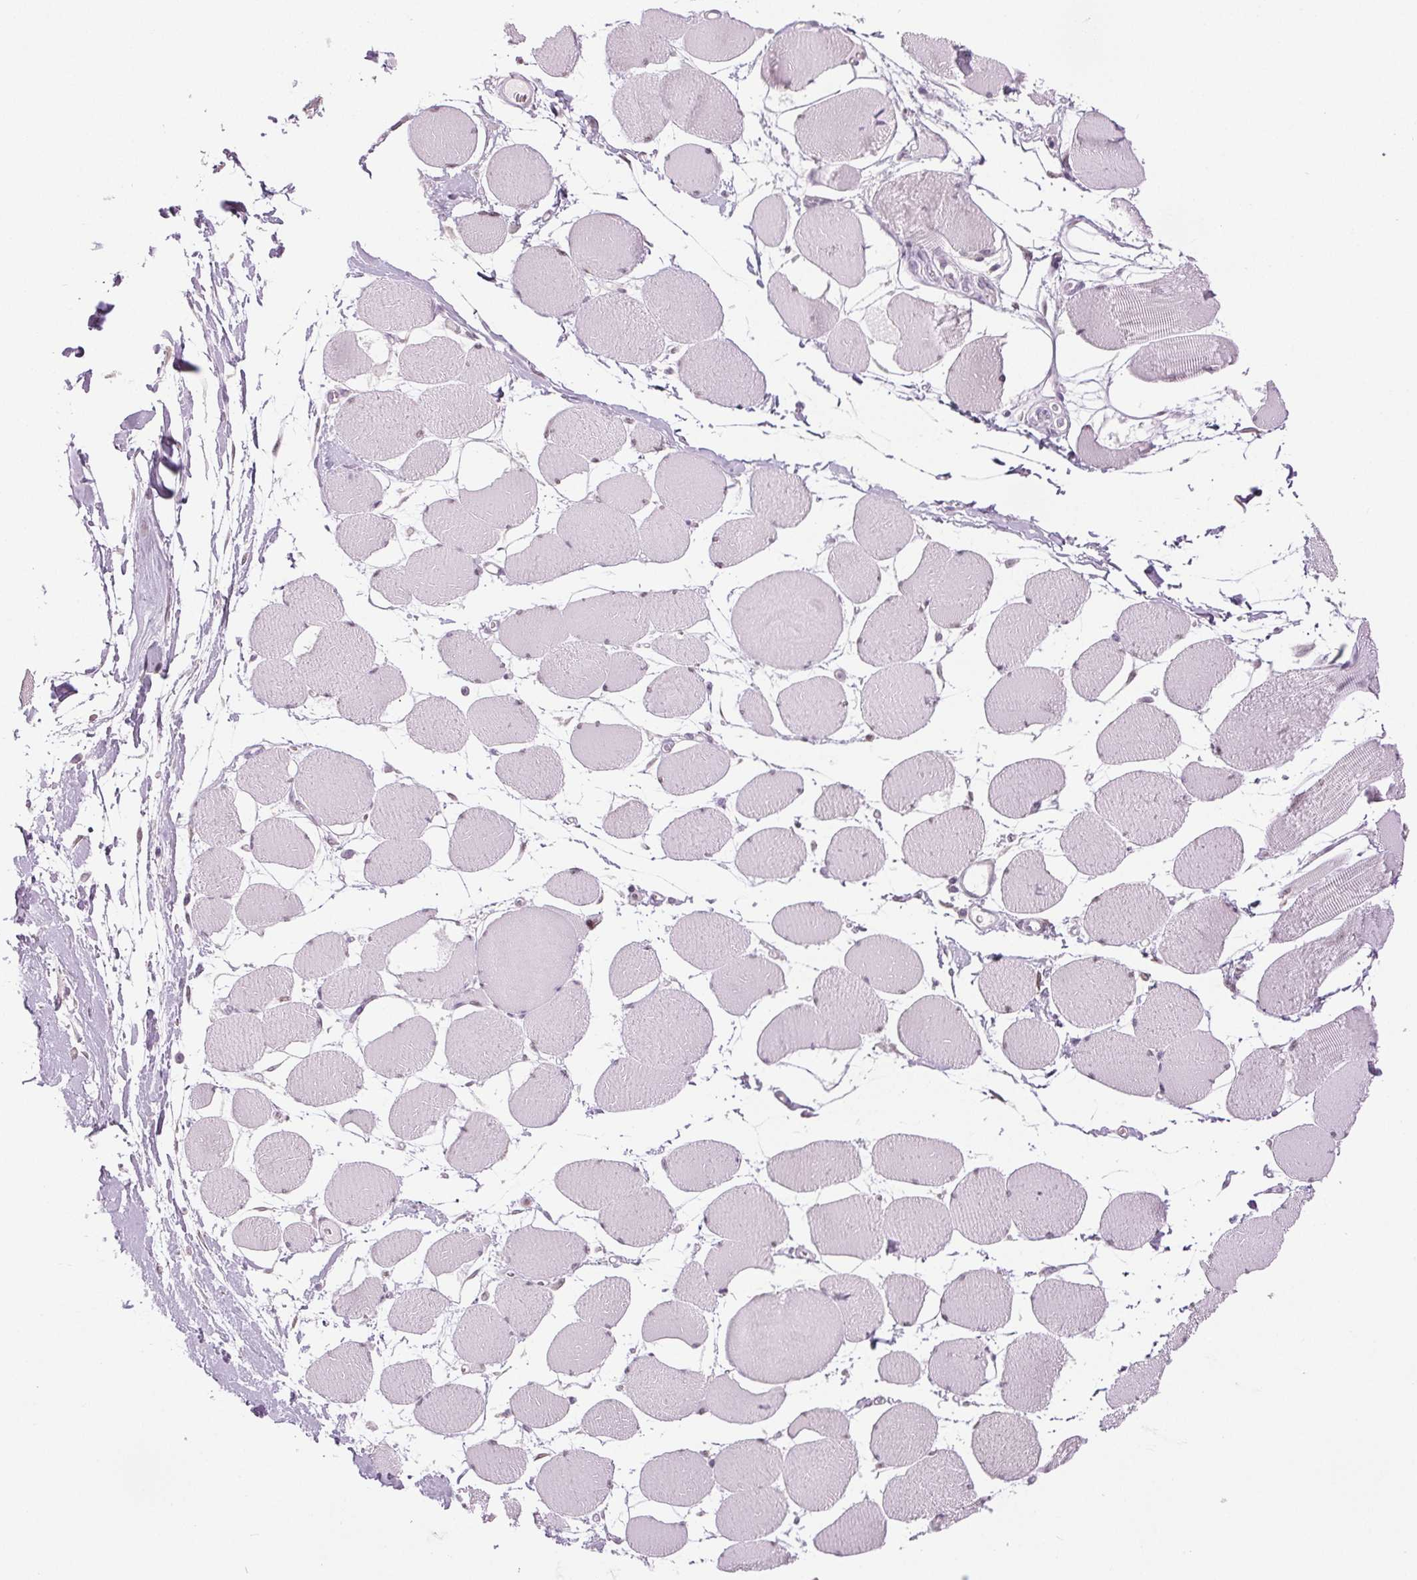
{"staining": {"intensity": "moderate", "quantity": "25%-75%", "location": "nuclear"}, "tissue": "skeletal muscle", "cell_type": "Myocytes", "image_type": "normal", "snomed": [{"axis": "morphology", "description": "Normal tissue, NOS"}, {"axis": "topography", "description": "Skeletal muscle"}], "caption": "Unremarkable skeletal muscle was stained to show a protein in brown. There is medium levels of moderate nuclear positivity in about 25%-75% of myocytes. Using DAB (brown) and hematoxylin (blue) stains, captured at high magnification using brightfield microscopy.", "gene": "DNAJC6", "patient": {"sex": "female", "age": 75}}